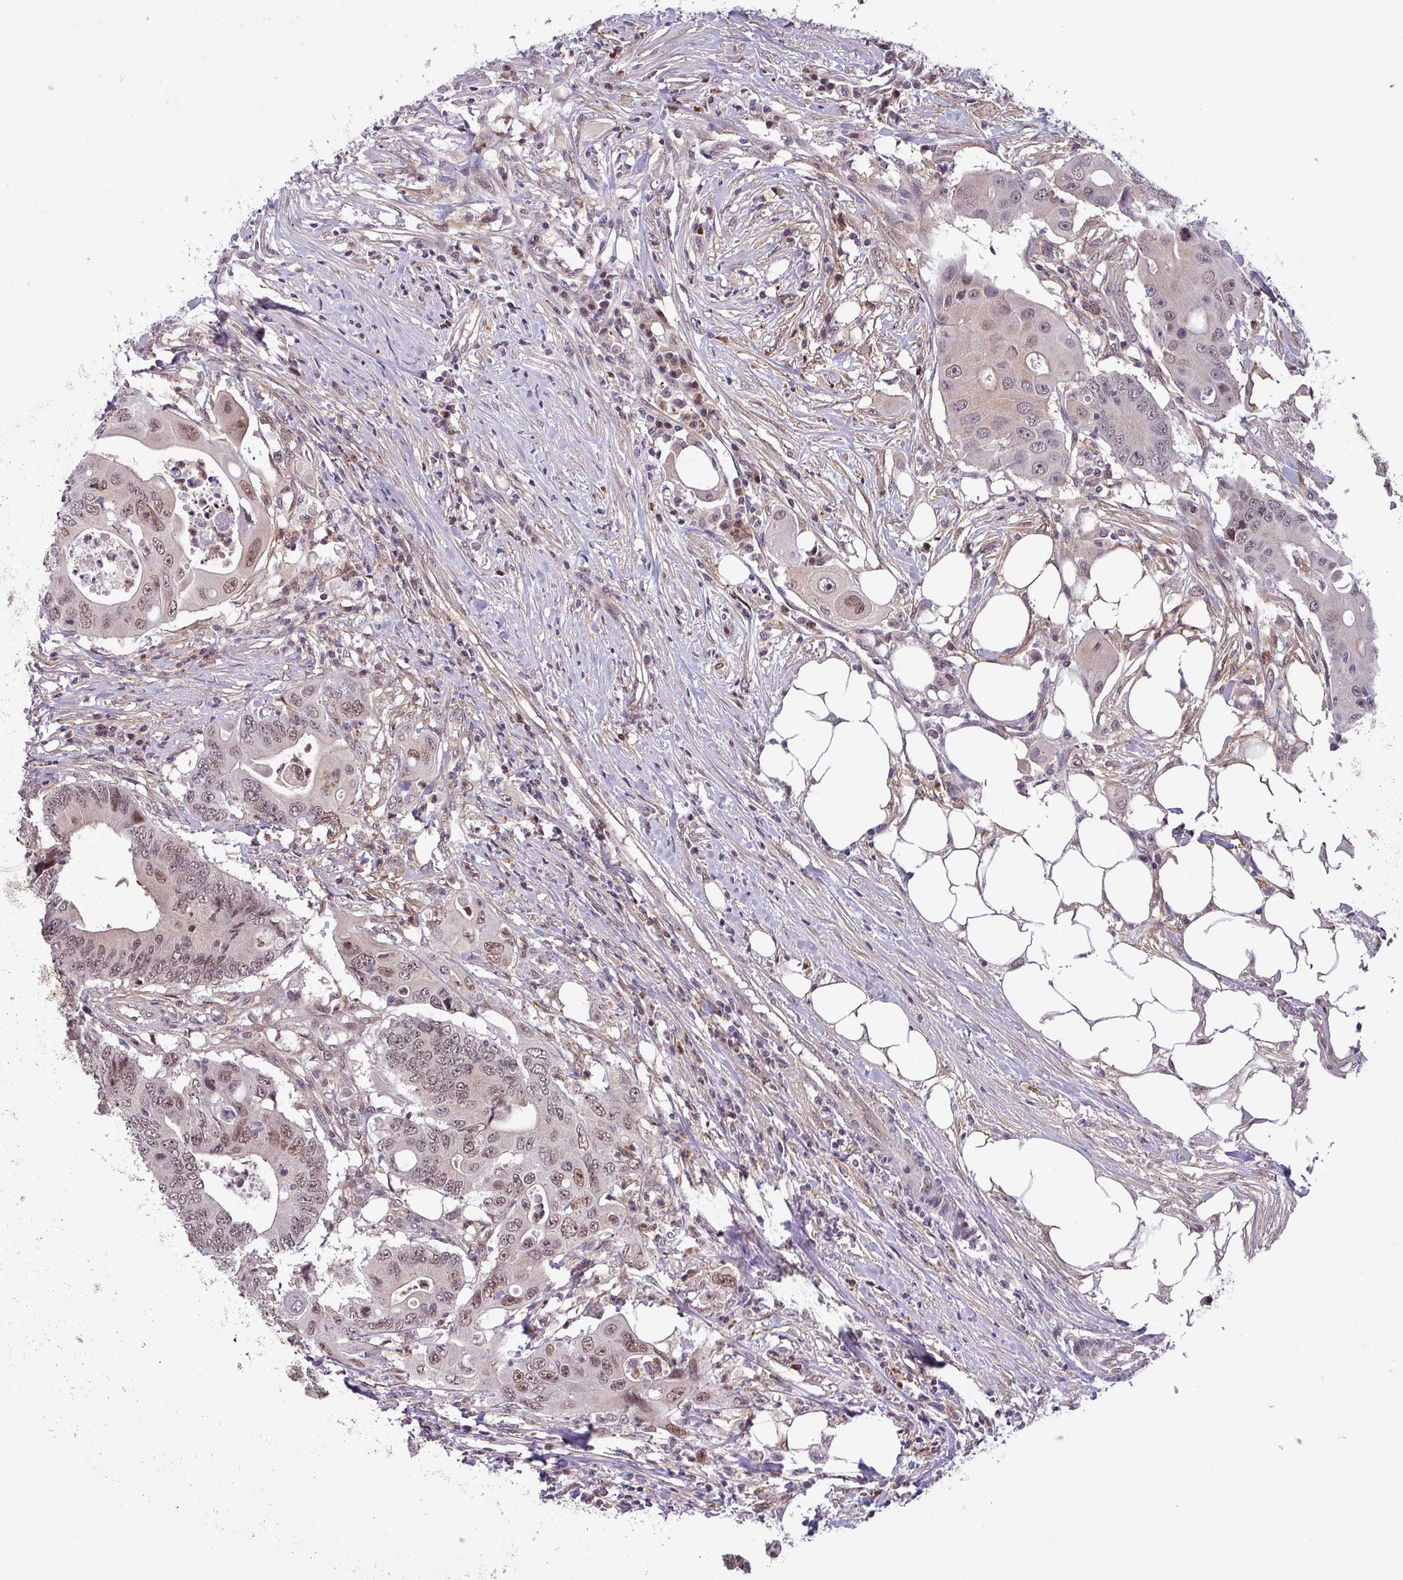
{"staining": {"intensity": "weak", "quantity": ">75%", "location": "nuclear"}, "tissue": "colorectal cancer", "cell_type": "Tumor cells", "image_type": "cancer", "snomed": [{"axis": "morphology", "description": "Adenocarcinoma, NOS"}, {"axis": "topography", "description": "Colon"}], "caption": "About >75% of tumor cells in human adenocarcinoma (colorectal) display weak nuclear protein expression as visualized by brown immunohistochemical staining.", "gene": "NPFFR1", "patient": {"sex": "male", "age": 71}}